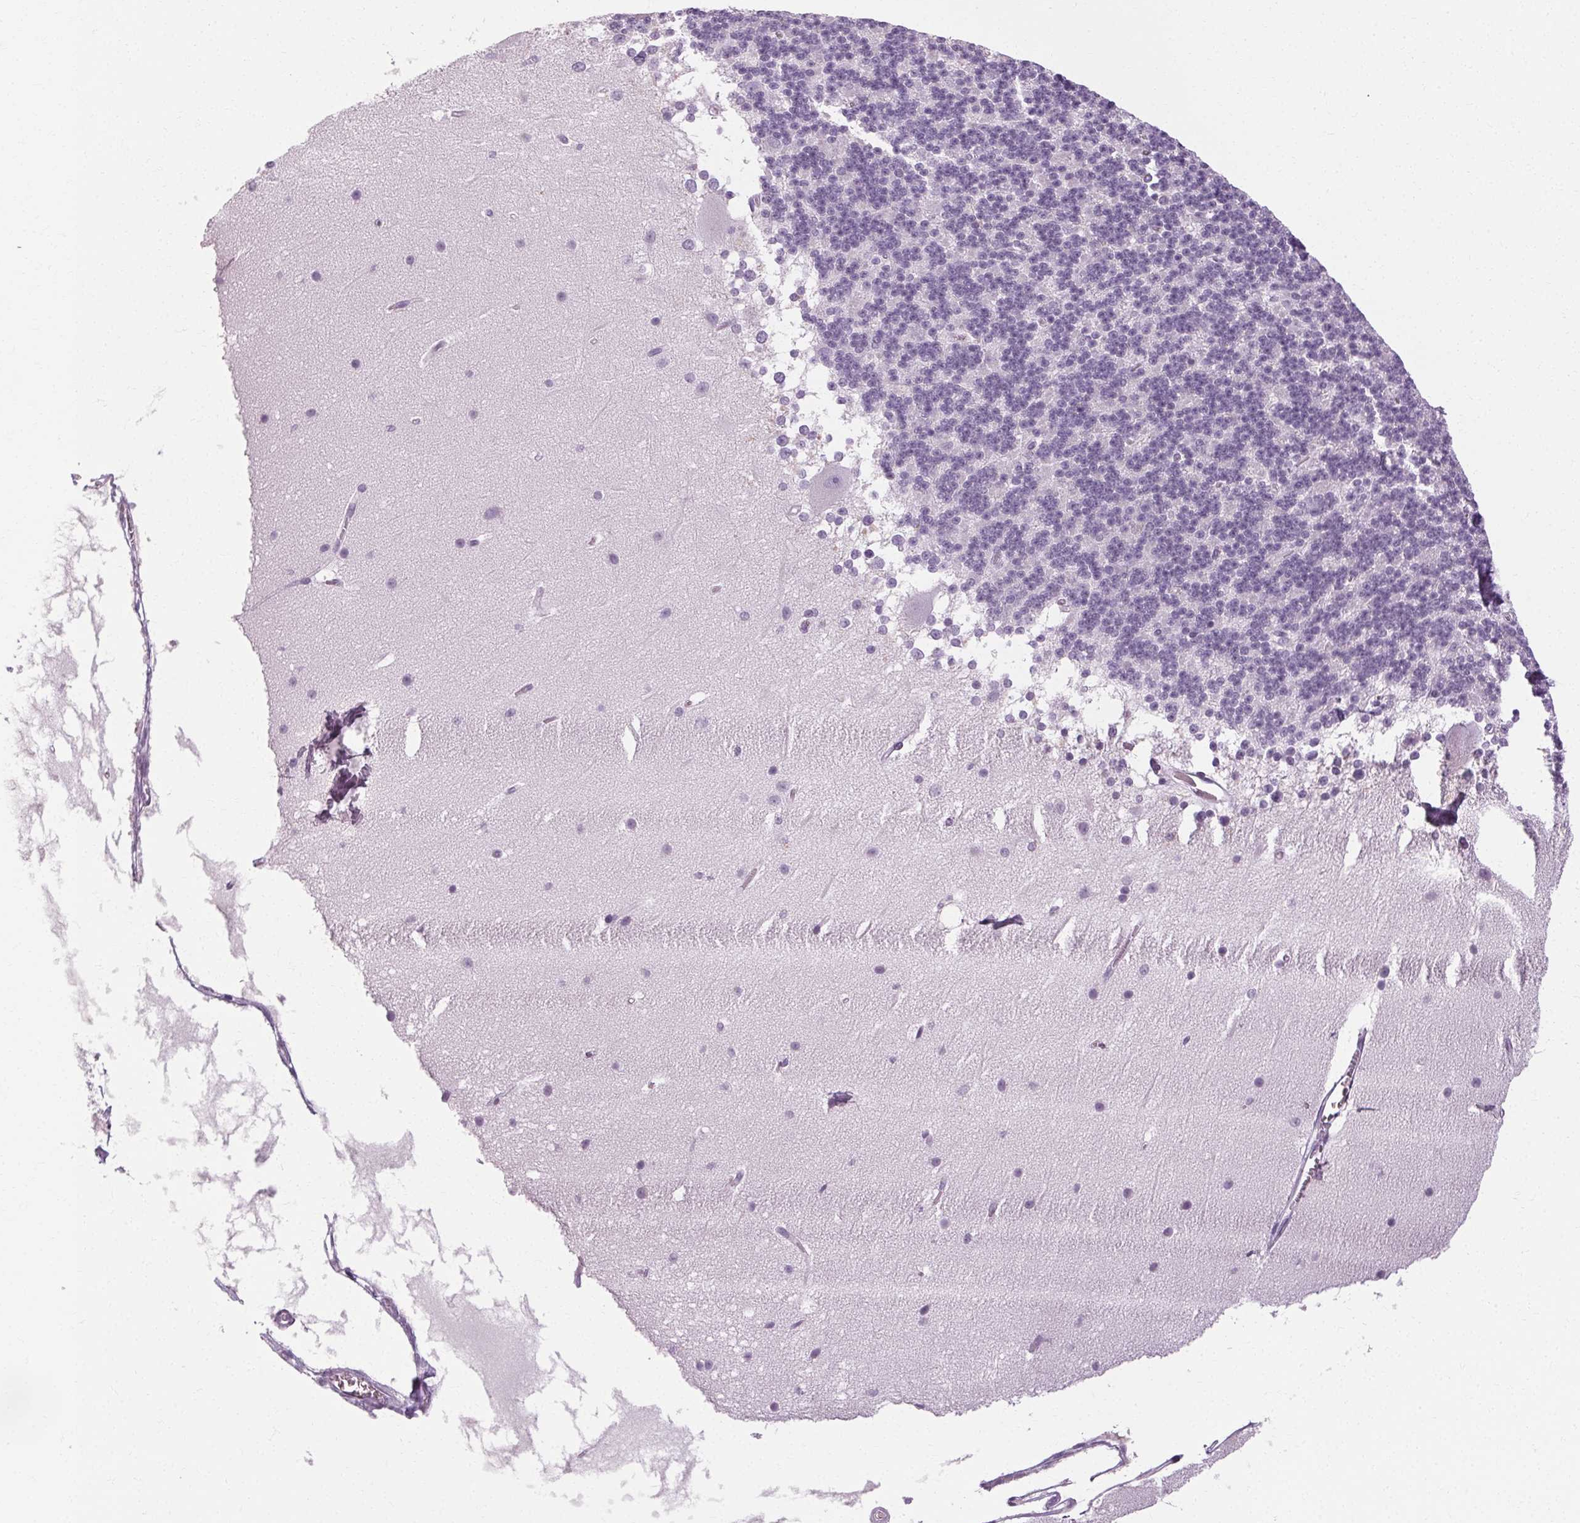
{"staining": {"intensity": "negative", "quantity": "none", "location": "none"}, "tissue": "cerebellum", "cell_type": "Cells in granular layer", "image_type": "normal", "snomed": [{"axis": "morphology", "description": "Normal tissue, NOS"}, {"axis": "topography", "description": "Cerebellum"}], "caption": "DAB immunohistochemical staining of unremarkable cerebellum shows no significant expression in cells in granular layer.", "gene": "POMC", "patient": {"sex": "female", "age": 19}}